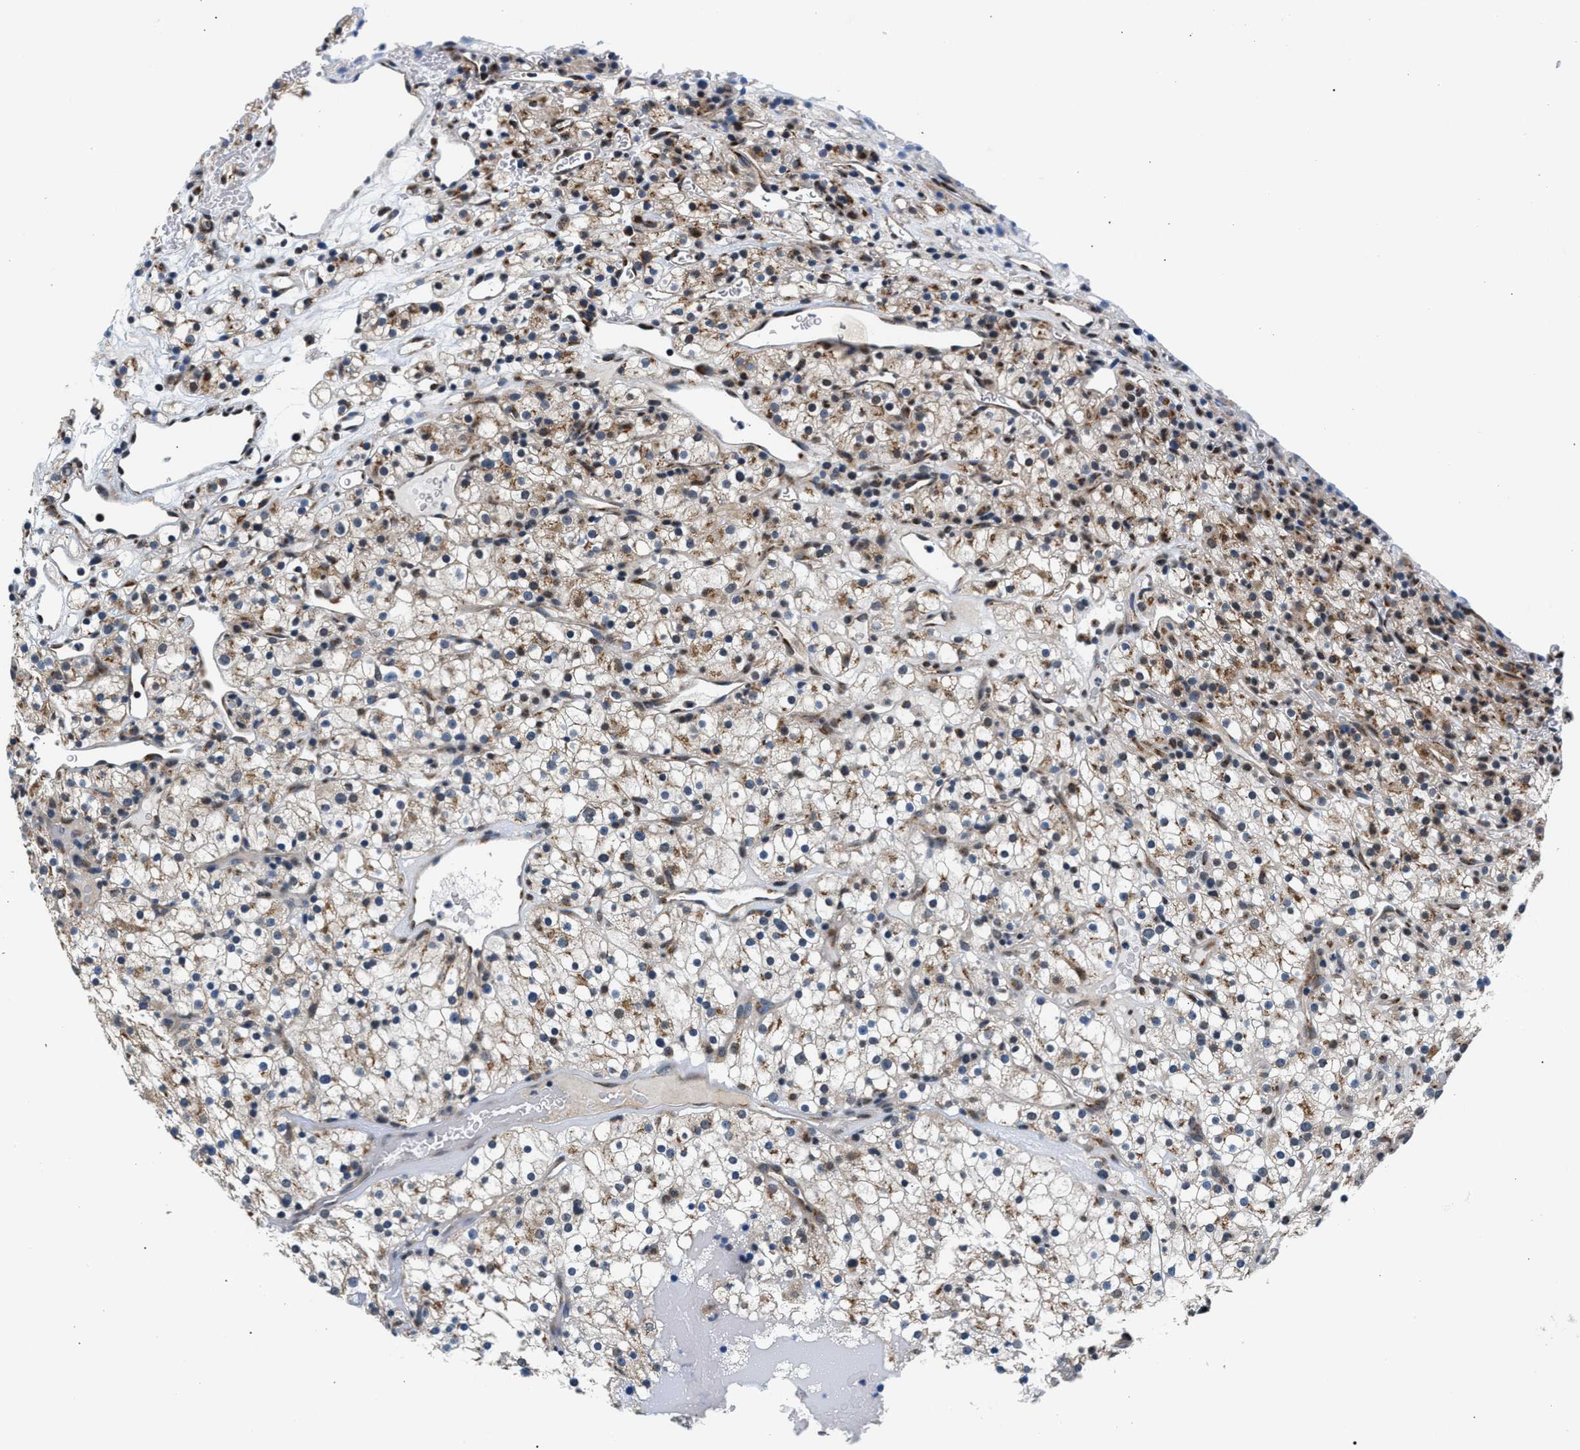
{"staining": {"intensity": "weak", "quantity": ">75%", "location": "cytoplasmic/membranous"}, "tissue": "renal cancer", "cell_type": "Tumor cells", "image_type": "cancer", "snomed": [{"axis": "morphology", "description": "Normal tissue, NOS"}, {"axis": "morphology", "description": "Adenocarcinoma, NOS"}, {"axis": "topography", "description": "Kidney"}], "caption": "This is a micrograph of IHC staining of renal cancer (adenocarcinoma), which shows weak positivity in the cytoplasmic/membranous of tumor cells.", "gene": "KCNMB2", "patient": {"sex": "female", "age": 72}}